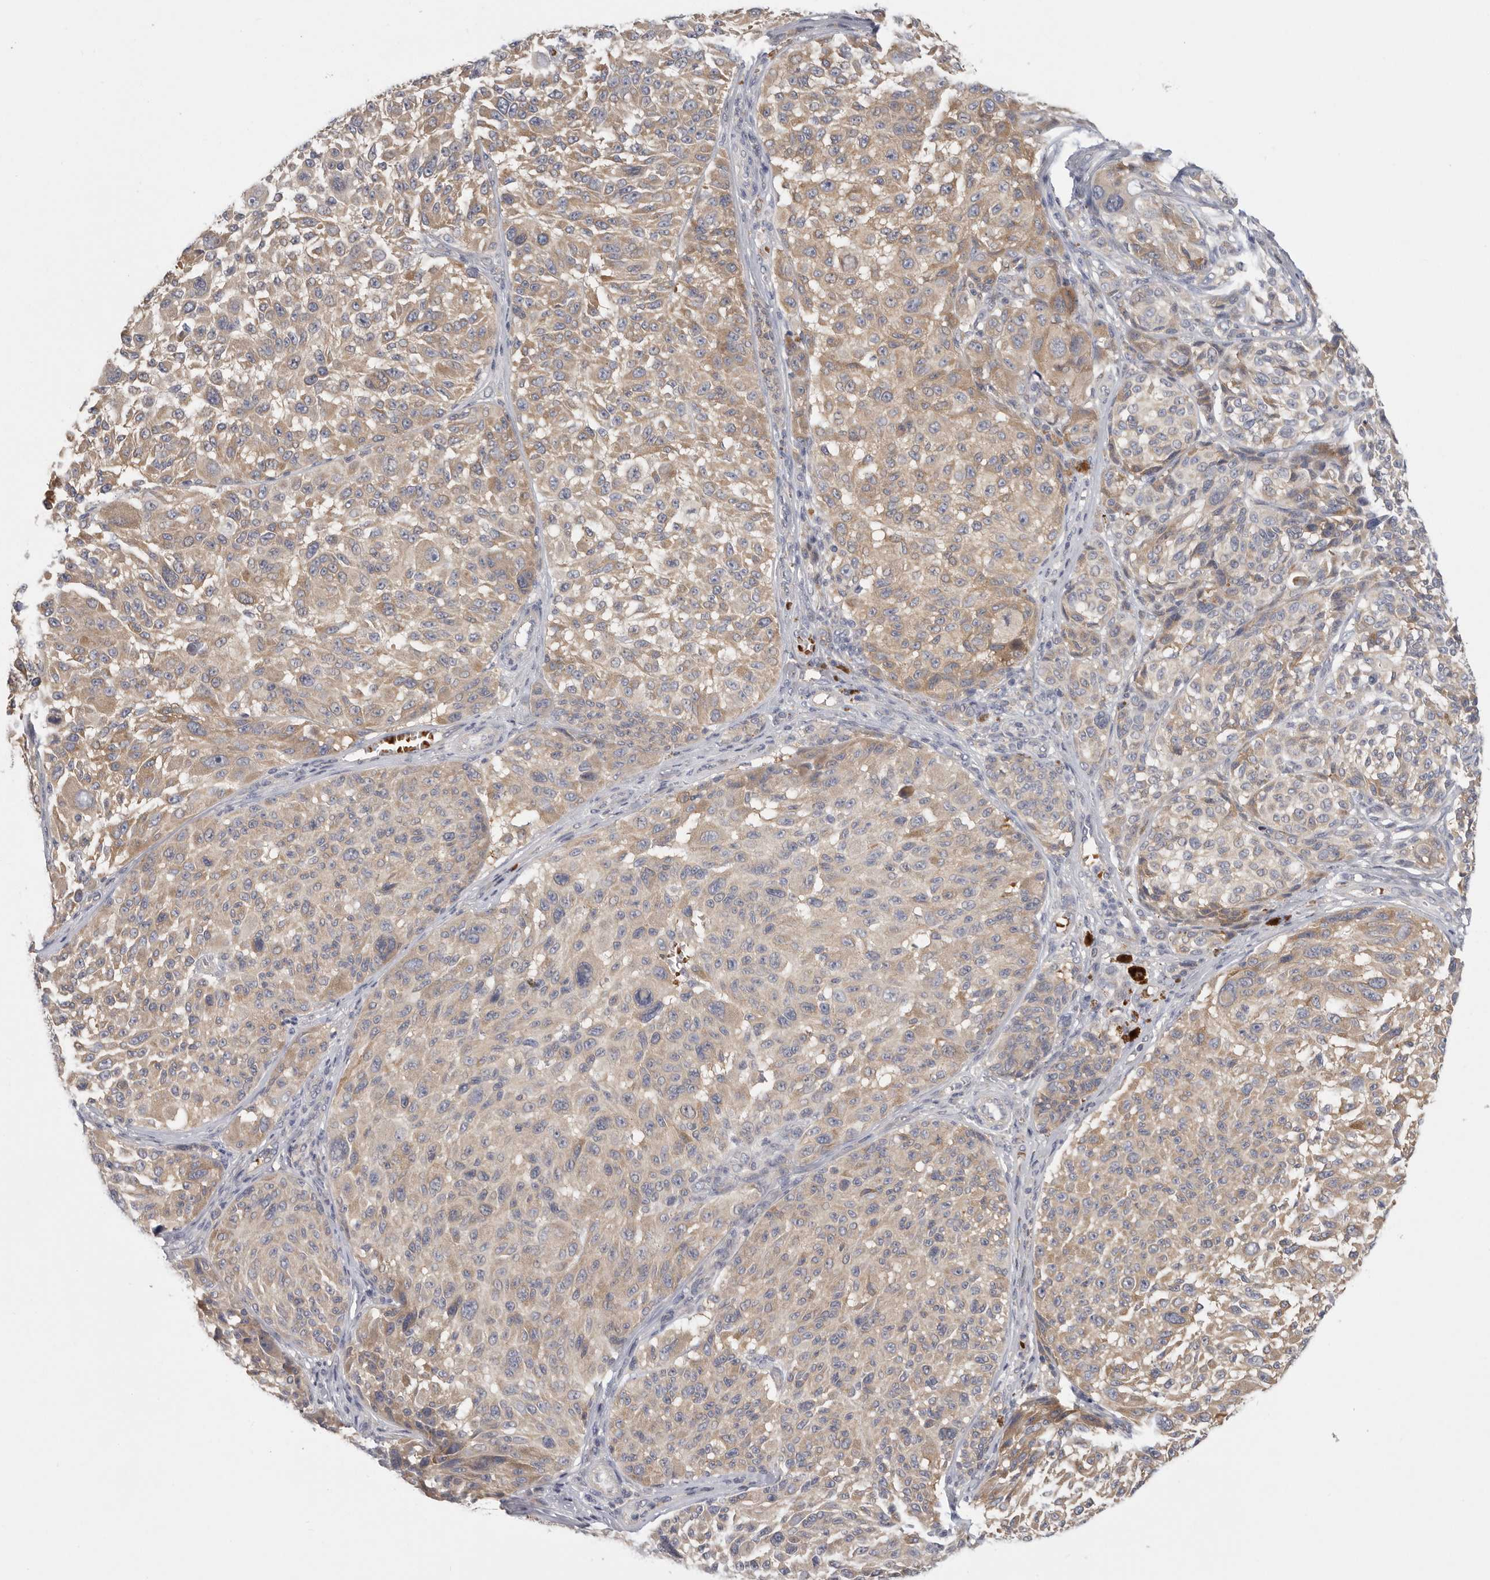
{"staining": {"intensity": "moderate", "quantity": "<25%", "location": "cytoplasmic/membranous"}, "tissue": "melanoma", "cell_type": "Tumor cells", "image_type": "cancer", "snomed": [{"axis": "morphology", "description": "Malignant melanoma, NOS"}, {"axis": "topography", "description": "Skin"}], "caption": "Moderate cytoplasmic/membranous staining is appreciated in approximately <25% of tumor cells in malignant melanoma. Nuclei are stained in blue.", "gene": "CFAP298", "patient": {"sex": "male", "age": 83}}